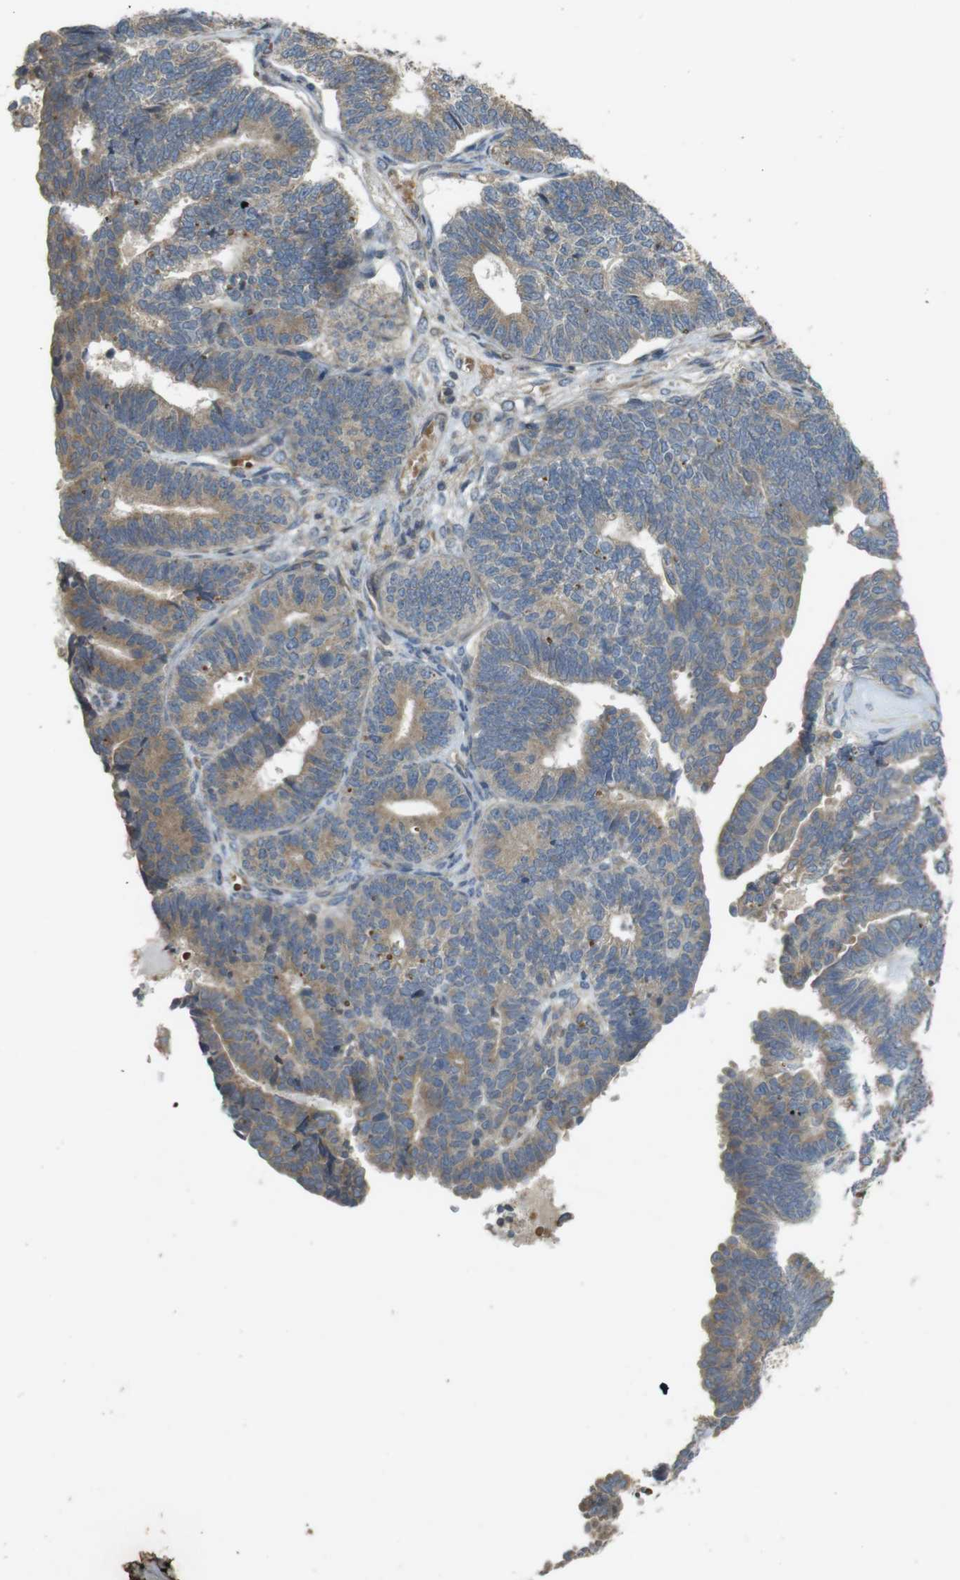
{"staining": {"intensity": "moderate", "quantity": ">75%", "location": "cytoplasmic/membranous"}, "tissue": "endometrial cancer", "cell_type": "Tumor cells", "image_type": "cancer", "snomed": [{"axis": "morphology", "description": "Adenocarcinoma, NOS"}, {"axis": "topography", "description": "Endometrium"}], "caption": "Immunohistochemistry histopathology image of neoplastic tissue: human endometrial cancer stained using immunohistochemistry displays medium levels of moderate protein expression localized specifically in the cytoplasmic/membranous of tumor cells, appearing as a cytoplasmic/membranous brown color.", "gene": "CLTC", "patient": {"sex": "female", "age": 70}}